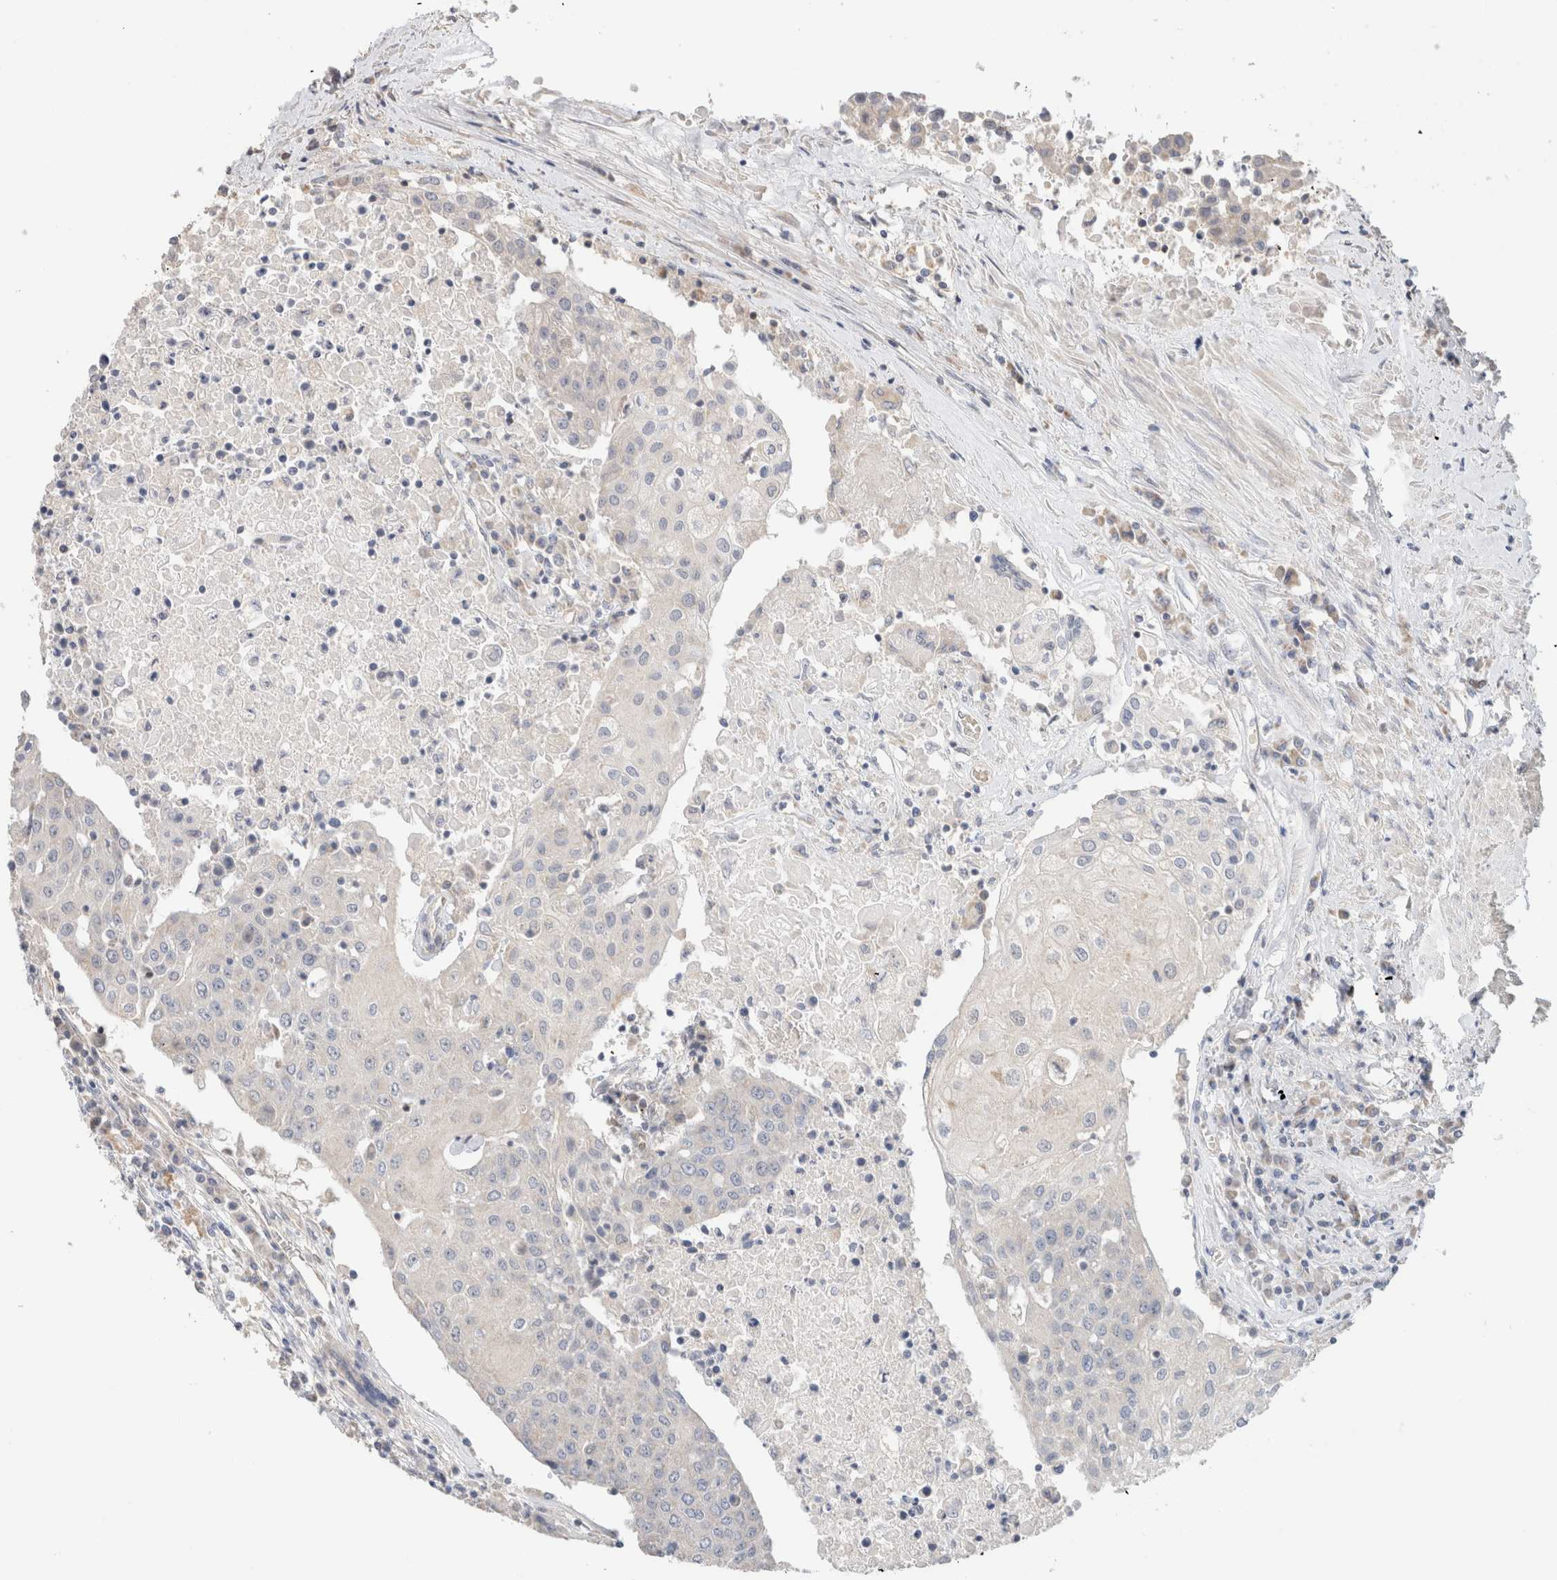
{"staining": {"intensity": "negative", "quantity": "none", "location": "none"}, "tissue": "urothelial cancer", "cell_type": "Tumor cells", "image_type": "cancer", "snomed": [{"axis": "morphology", "description": "Urothelial carcinoma, High grade"}, {"axis": "topography", "description": "Urinary bladder"}], "caption": "Immunohistochemistry histopathology image of neoplastic tissue: human high-grade urothelial carcinoma stained with DAB demonstrates no significant protein staining in tumor cells. Nuclei are stained in blue.", "gene": "CA13", "patient": {"sex": "female", "age": 85}}